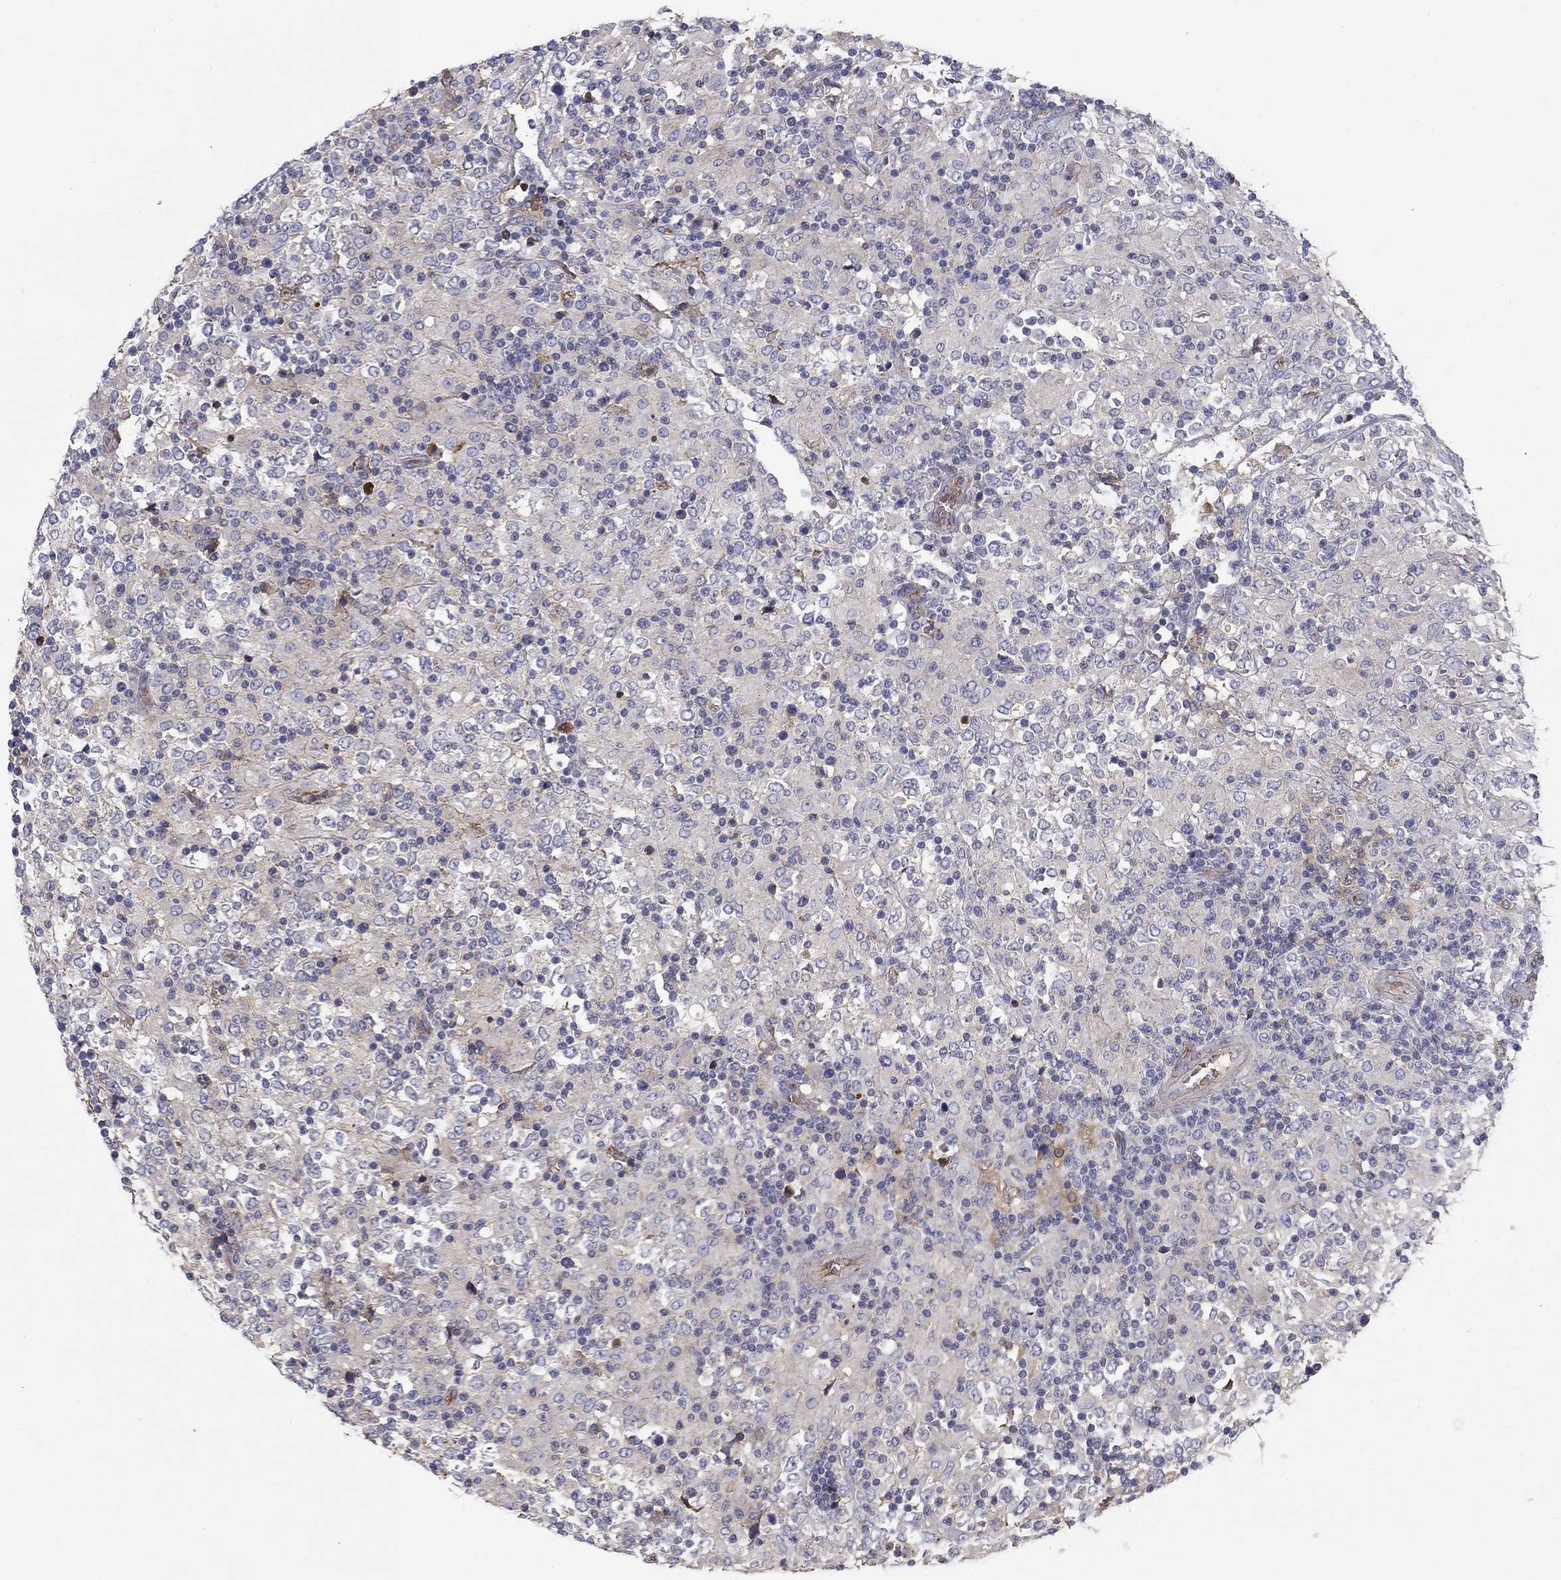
{"staining": {"intensity": "negative", "quantity": "none", "location": "none"}, "tissue": "lymphoma", "cell_type": "Tumor cells", "image_type": "cancer", "snomed": [{"axis": "morphology", "description": "Malignant lymphoma, non-Hodgkin's type, High grade"}, {"axis": "topography", "description": "Lymph node"}], "caption": "DAB (3,3'-diaminobenzidine) immunohistochemical staining of lymphoma demonstrates no significant staining in tumor cells. Brightfield microscopy of immunohistochemistry stained with DAB (3,3'-diaminobenzidine) (brown) and hematoxylin (blue), captured at high magnification.", "gene": "EPDR1", "patient": {"sex": "female", "age": 84}}